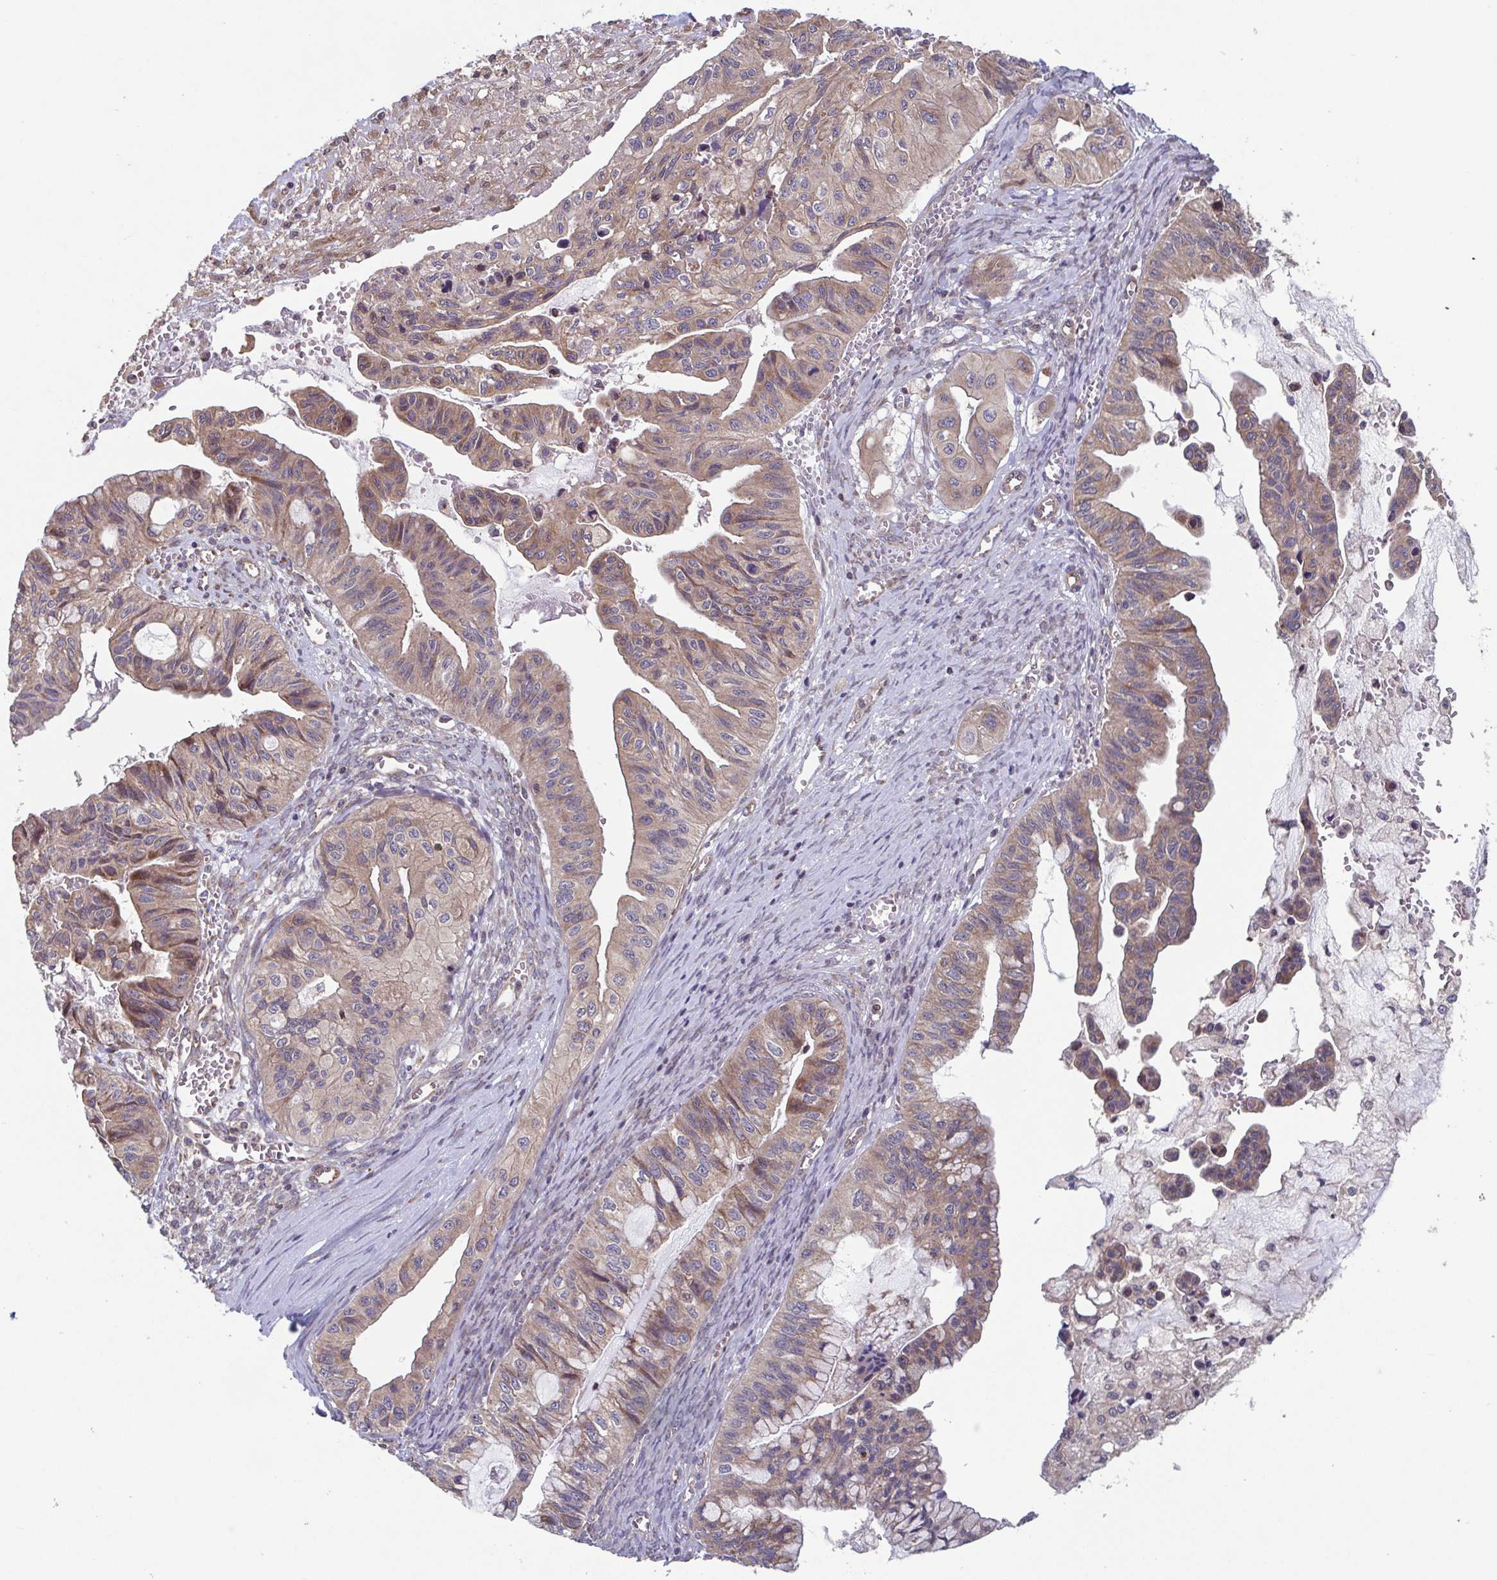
{"staining": {"intensity": "moderate", "quantity": ">75%", "location": "cytoplasmic/membranous"}, "tissue": "ovarian cancer", "cell_type": "Tumor cells", "image_type": "cancer", "snomed": [{"axis": "morphology", "description": "Cystadenocarcinoma, mucinous, NOS"}, {"axis": "topography", "description": "Ovary"}], "caption": "Protein expression analysis of ovarian cancer exhibits moderate cytoplasmic/membranous staining in approximately >75% of tumor cells.", "gene": "COPB1", "patient": {"sex": "female", "age": 72}}